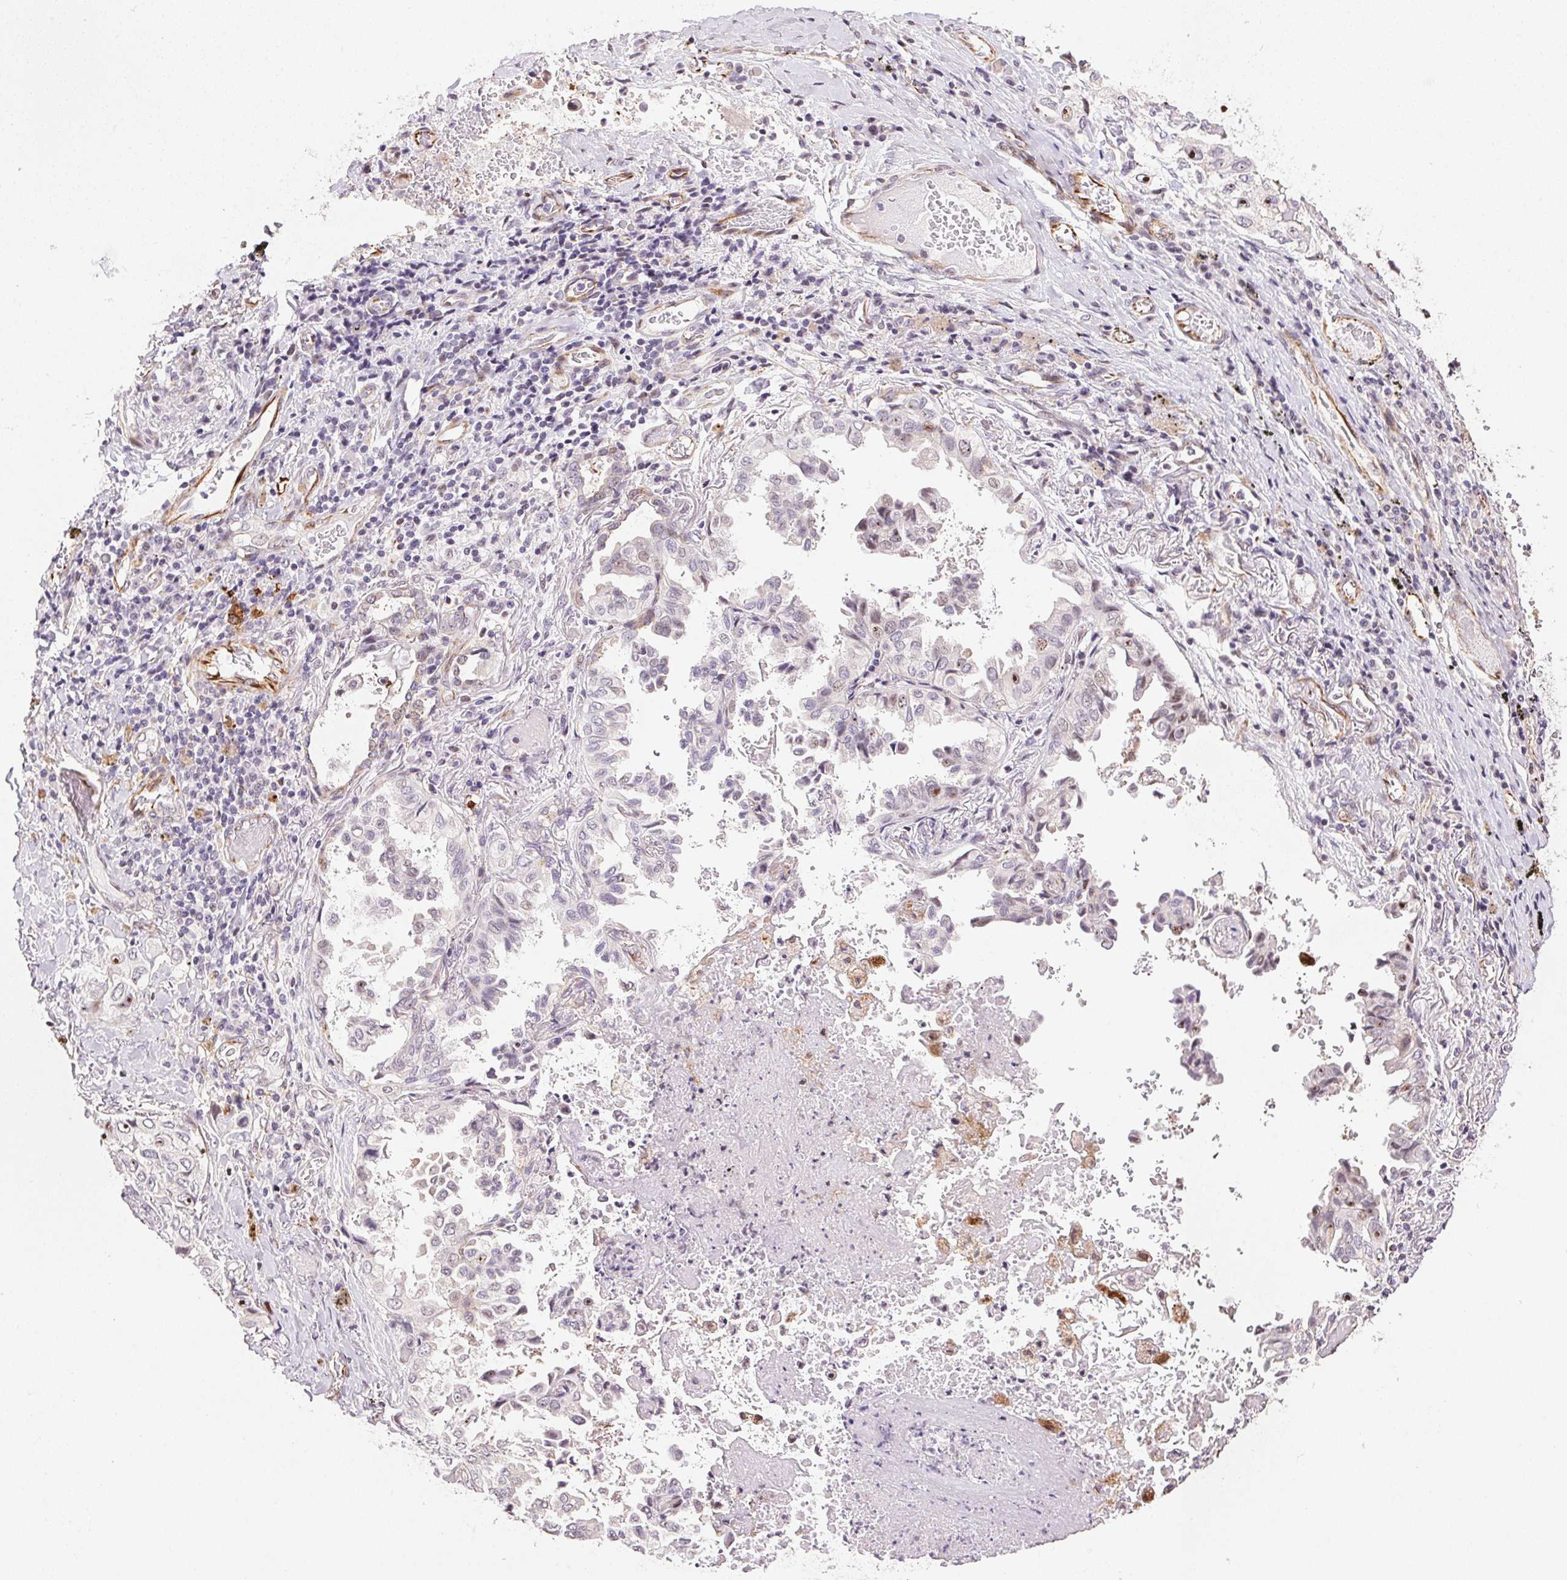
{"staining": {"intensity": "weak", "quantity": "<25%", "location": "nuclear"}, "tissue": "lung cancer", "cell_type": "Tumor cells", "image_type": "cancer", "snomed": [{"axis": "morphology", "description": "Aneuploidy"}, {"axis": "morphology", "description": "Adenocarcinoma, NOS"}, {"axis": "morphology", "description": "Adenocarcinoma, metastatic, NOS"}, {"axis": "topography", "description": "Lymph node"}, {"axis": "topography", "description": "Lung"}], "caption": "The immunohistochemistry histopathology image has no significant staining in tumor cells of metastatic adenocarcinoma (lung) tissue.", "gene": "GYG2", "patient": {"sex": "female", "age": 48}}